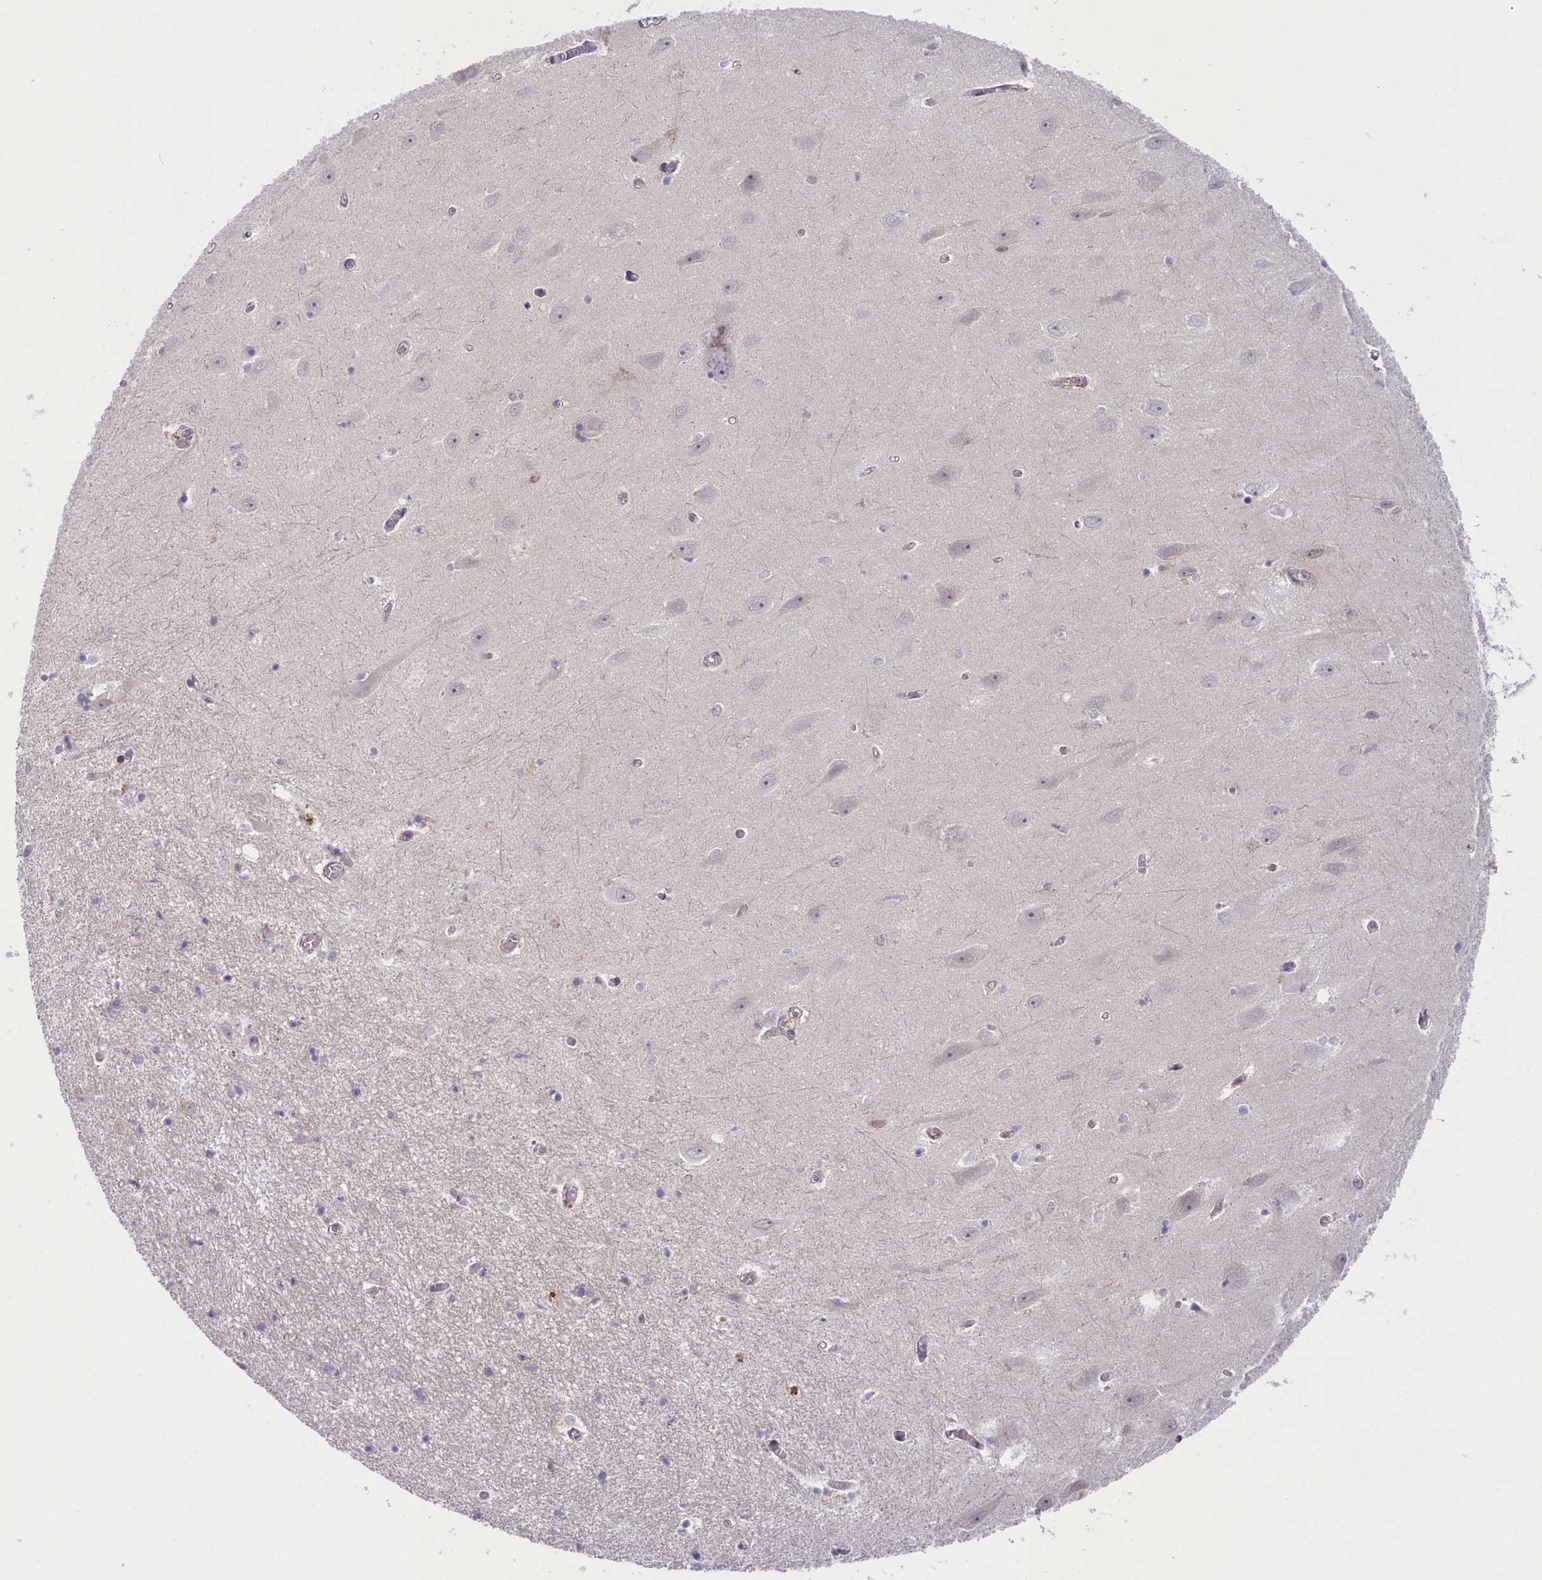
{"staining": {"intensity": "negative", "quantity": "none", "location": "none"}, "tissue": "hippocampus", "cell_type": "Glial cells", "image_type": "normal", "snomed": [{"axis": "morphology", "description": "Normal tissue, NOS"}, {"axis": "topography", "description": "Hippocampus"}], "caption": "Immunohistochemical staining of normal hippocampus exhibits no significant positivity in glial cells.", "gene": "CCL23", "patient": {"sex": "female", "age": 64}}